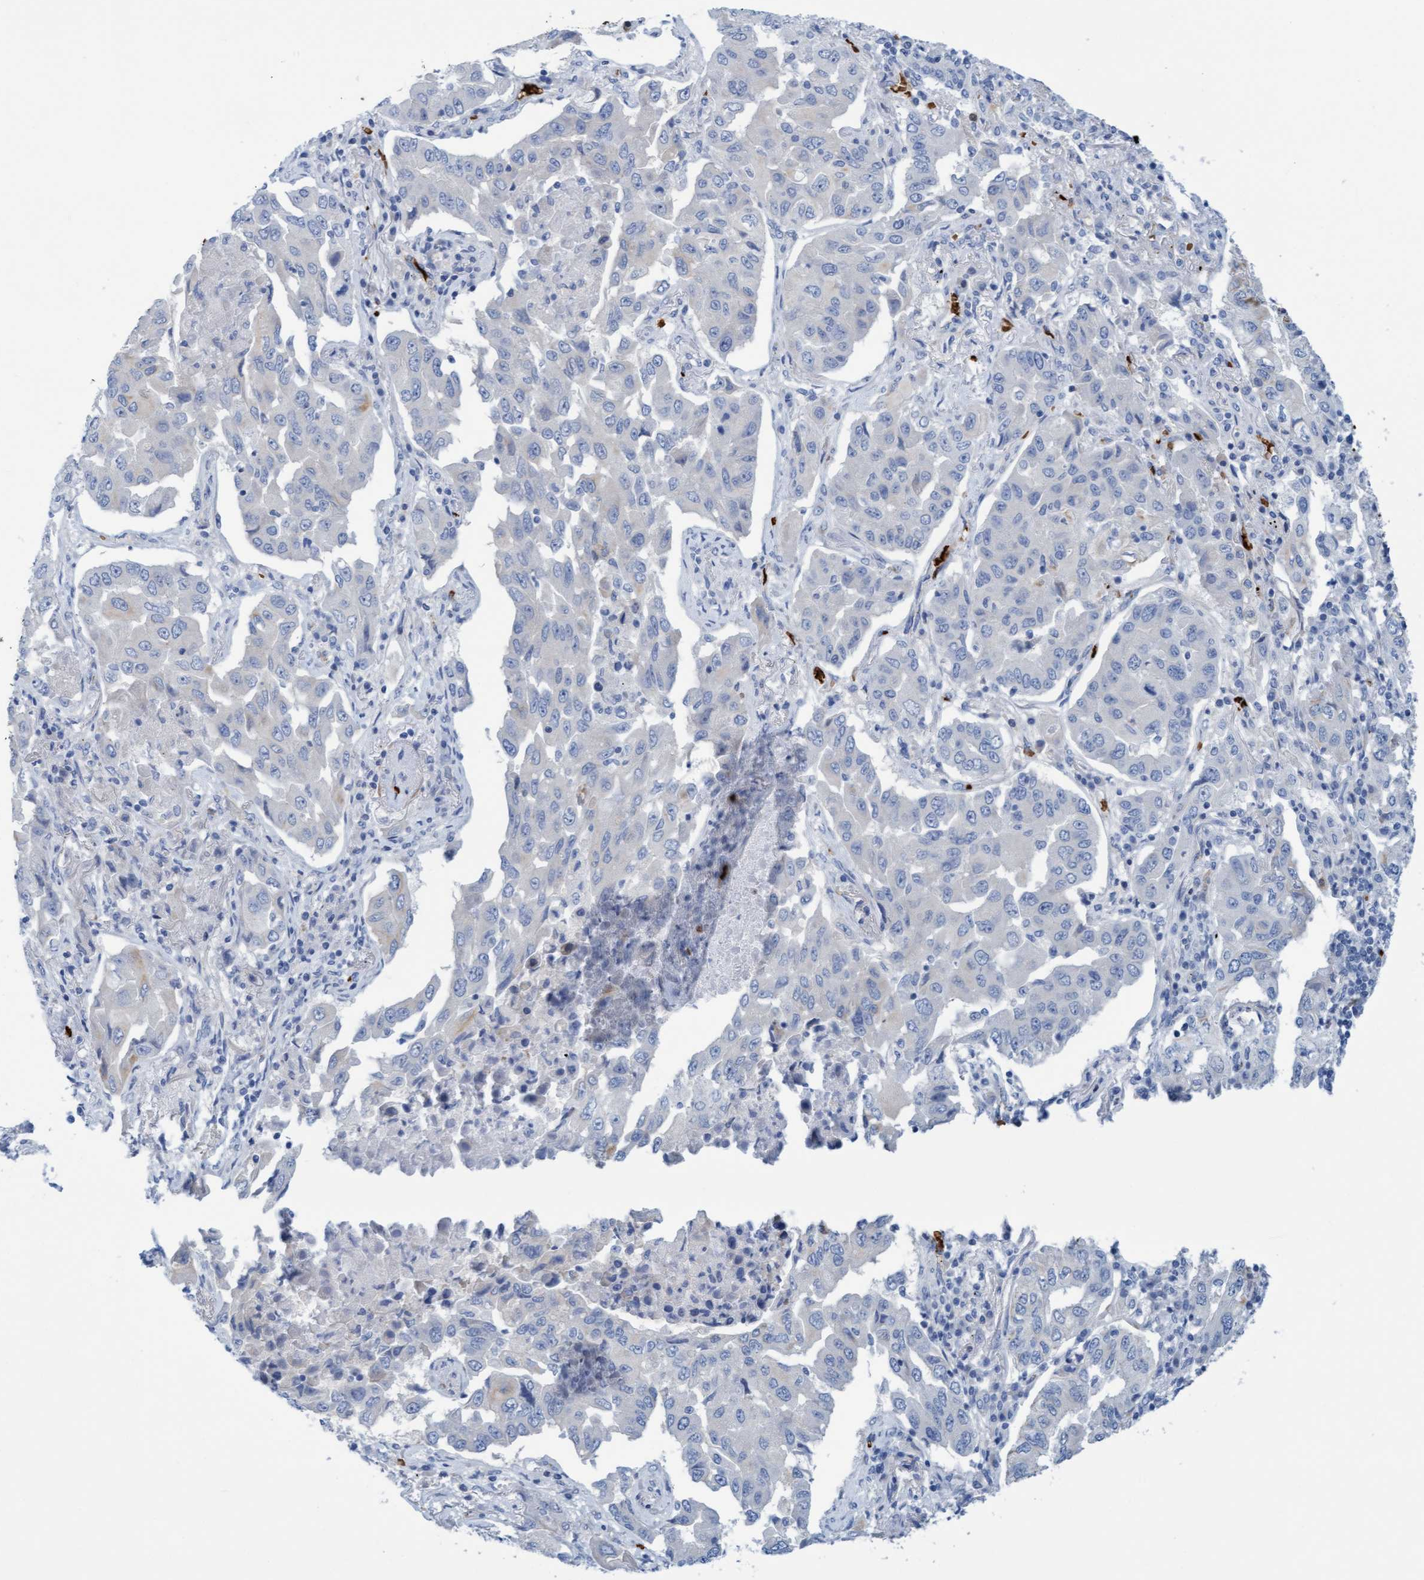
{"staining": {"intensity": "negative", "quantity": "none", "location": "none"}, "tissue": "lung cancer", "cell_type": "Tumor cells", "image_type": "cancer", "snomed": [{"axis": "morphology", "description": "Adenocarcinoma, NOS"}, {"axis": "topography", "description": "Lung"}], "caption": "DAB immunohistochemical staining of human lung cancer displays no significant expression in tumor cells.", "gene": "P2RX5", "patient": {"sex": "female", "age": 65}}